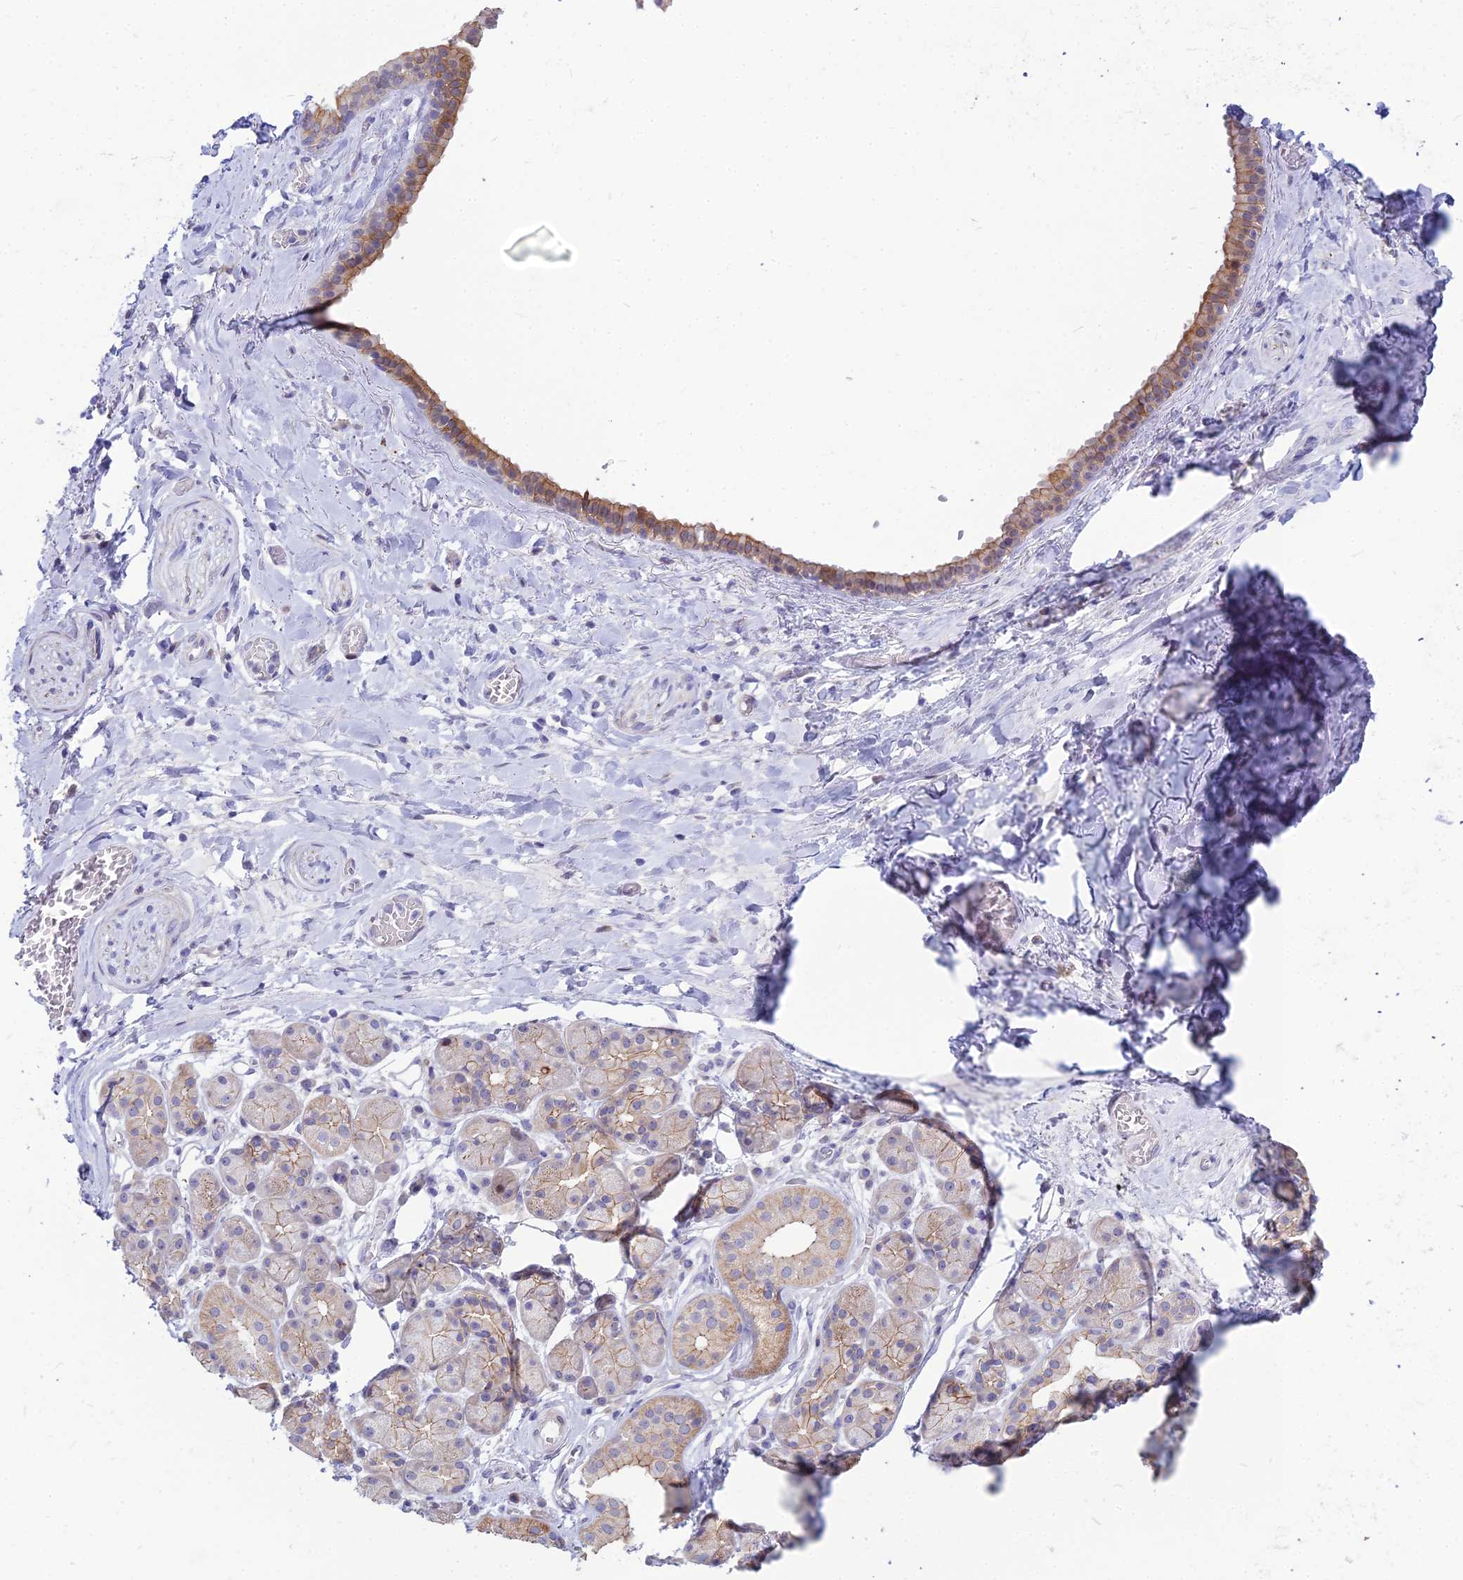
{"staining": {"intensity": "negative", "quantity": "none", "location": "none"}, "tissue": "adipose tissue", "cell_type": "Adipocytes", "image_type": "normal", "snomed": [{"axis": "morphology", "description": "Normal tissue, NOS"}, {"axis": "topography", "description": "Salivary gland"}, {"axis": "topography", "description": "Peripheral nerve tissue"}], "caption": "This is a micrograph of immunohistochemistry (IHC) staining of unremarkable adipose tissue, which shows no positivity in adipocytes. (DAB (3,3'-diaminobenzidine) immunohistochemistry with hematoxylin counter stain).", "gene": "ENSG00000285920", "patient": {"sex": "male", "age": 62}}